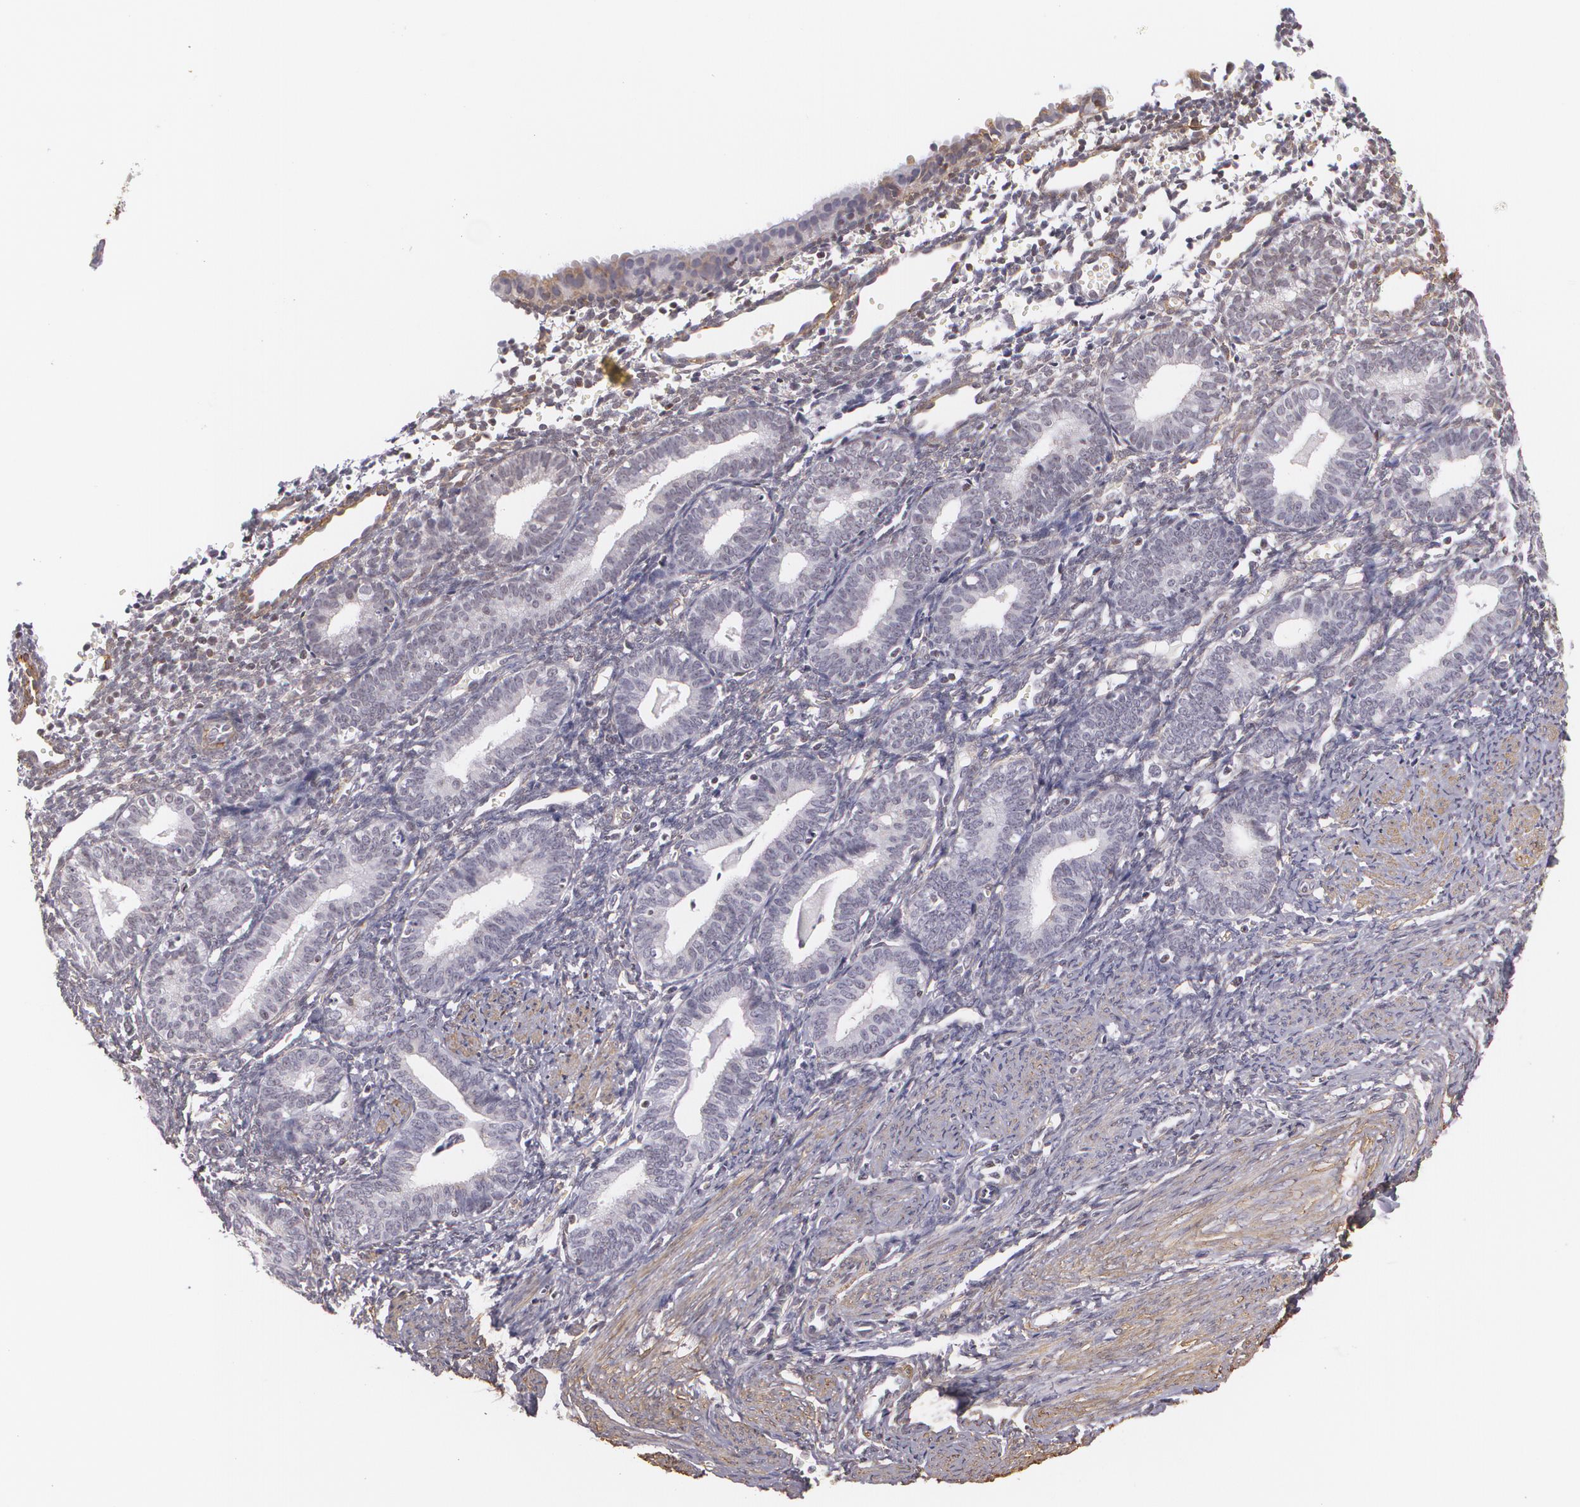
{"staining": {"intensity": "negative", "quantity": "none", "location": "none"}, "tissue": "endometrium", "cell_type": "Cells in endometrial stroma", "image_type": "normal", "snomed": [{"axis": "morphology", "description": "Normal tissue, NOS"}, {"axis": "topography", "description": "Endometrium"}], "caption": "A micrograph of endometrium stained for a protein exhibits no brown staining in cells in endometrial stroma.", "gene": "VAMP1", "patient": {"sex": "female", "age": 61}}